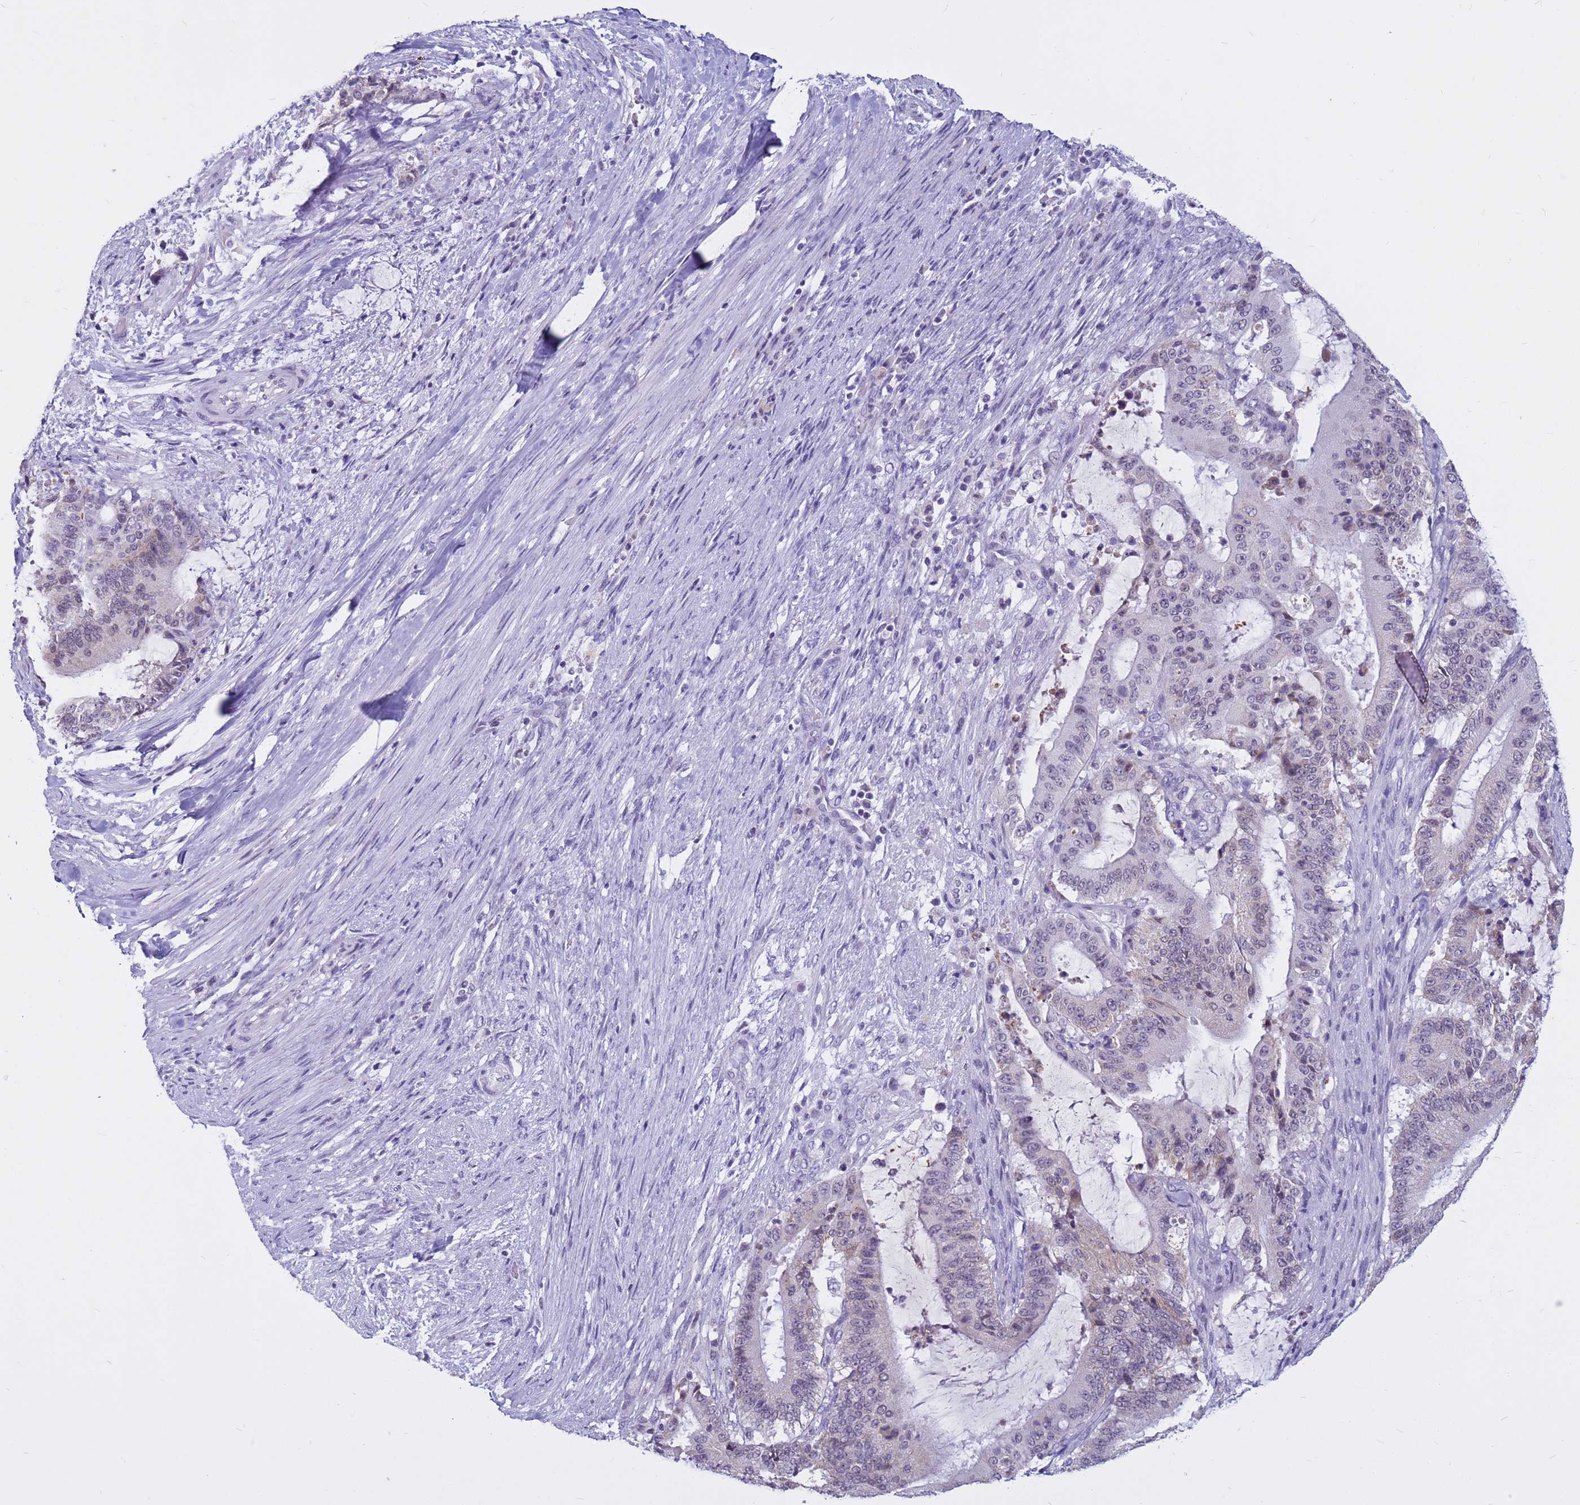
{"staining": {"intensity": "moderate", "quantity": "<25%", "location": "cytoplasmic/membranous"}, "tissue": "liver cancer", "cell_type": "Tumor cells", "image_type": "cancer", "snomed": [{"axis": "morphology", "description": "Normal tissue, NOS"}, {"axis": "morphology", "description": "Cholangiocarcinoma"}, {"axis": "topography", "description": "Liver"}, {"axis": "topography", "description": "Peripheral nerve tissue"}], "caption": "Moderate cytoplasmic/membranous positivity for a protein is appreciated in approximately <25% of tumor cells of cholangiocarcinoma (liver) using IHC.", "gene": "CDK2AP2", "patient": {"sex": "female", "age": 73}}